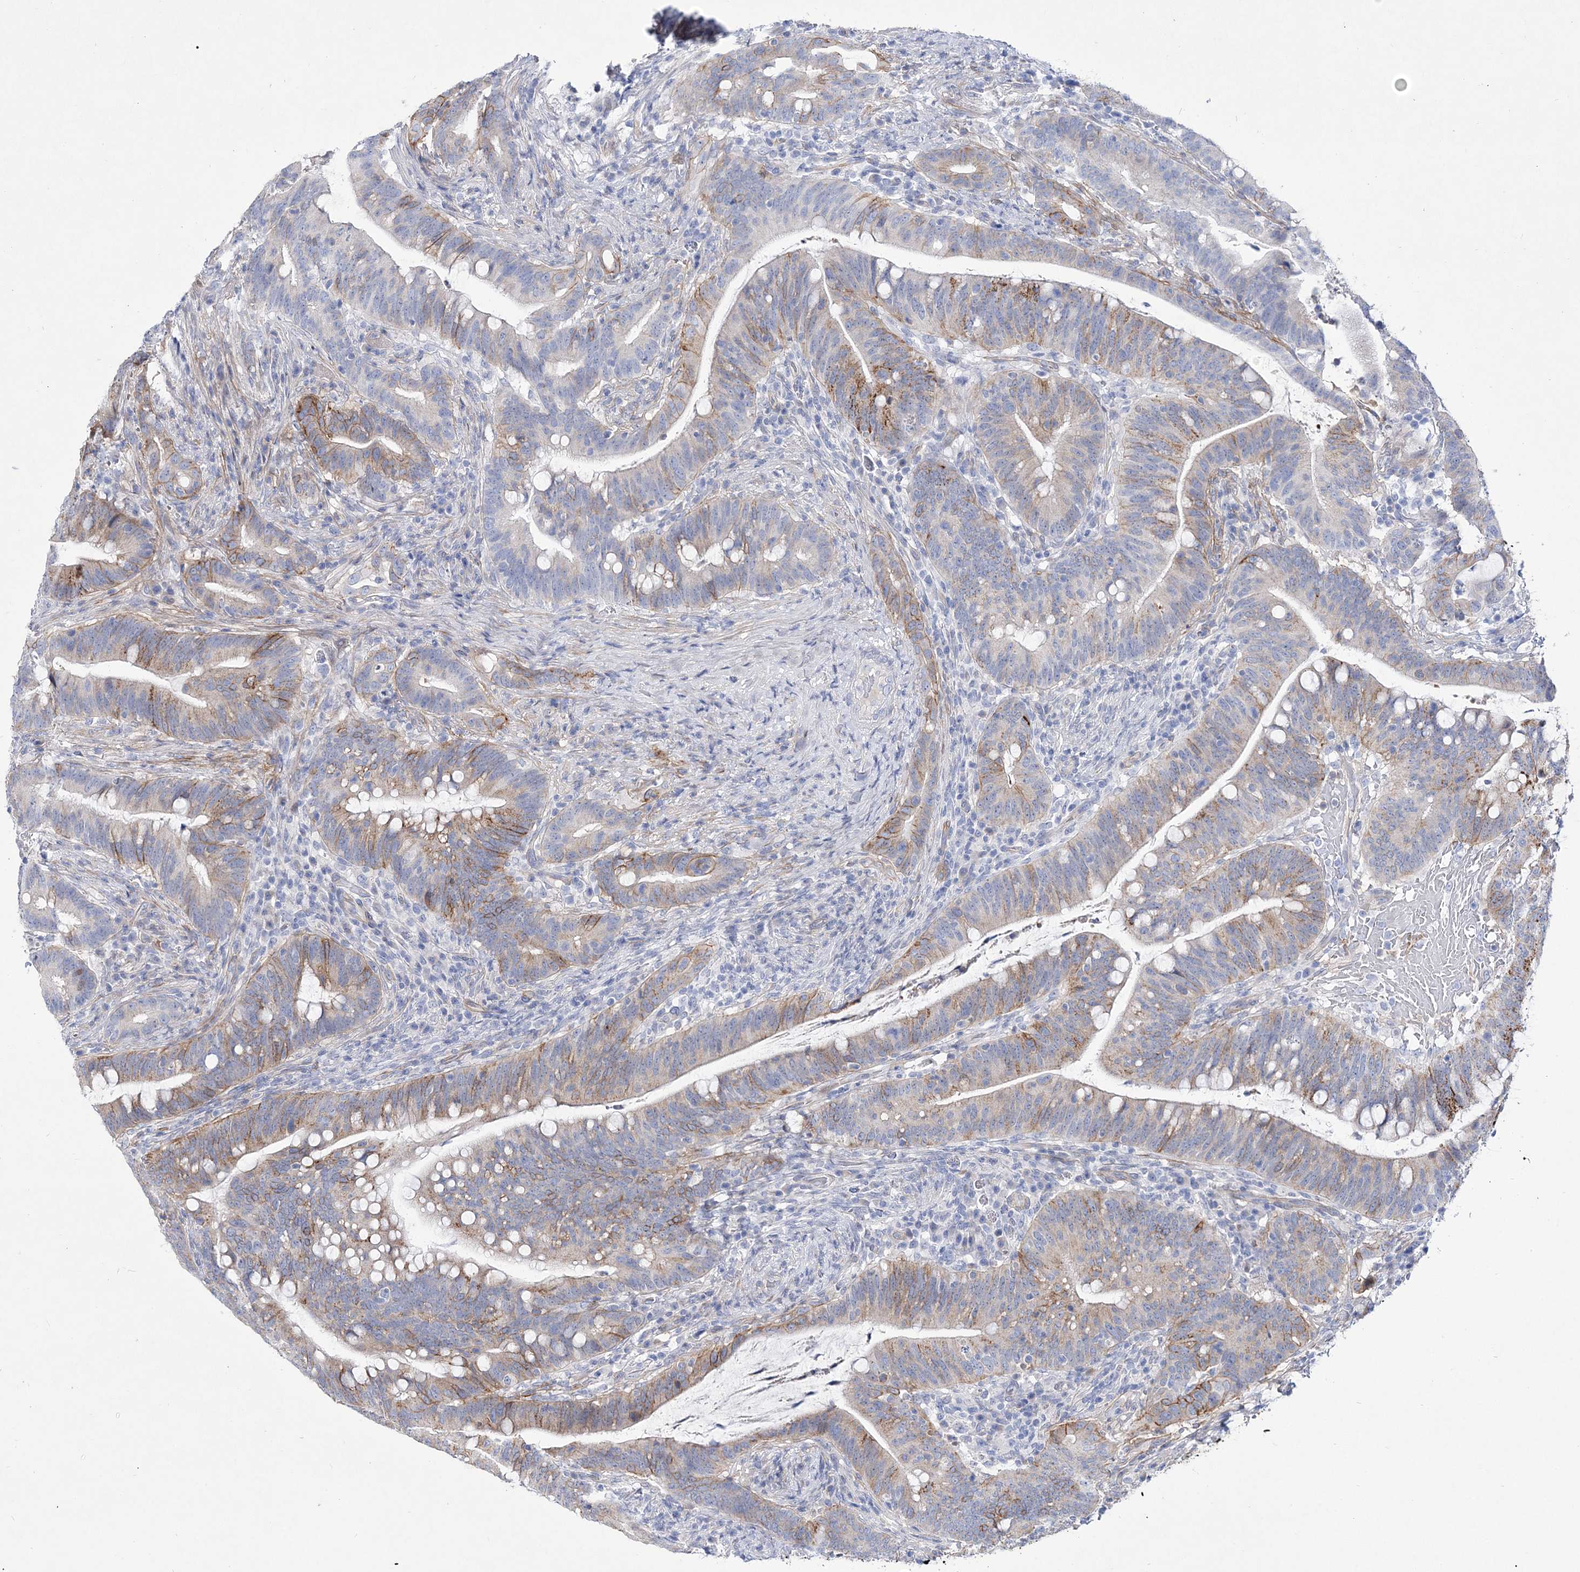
{"staining": {"intensity": "moderate", "quantity": "25%-75%", "location": "cytoplasmic/membranous"}, "tissue": "colorectal cancer", "cell_type": "Tumor cells", "image_type": "cancer", "snomed": [{"axis": "morphology", "description": "Adenocarcinoma, NOS"}, {"axis": "topography", "description": "Colon"}], "caption": "The immunohistochemical stain shows moderate cytoplasmic/membranous staining in tumor cells of colorectal cancer tissue.", "gene": "ANO1", "patient": {"sex": "female", "age": 66}}